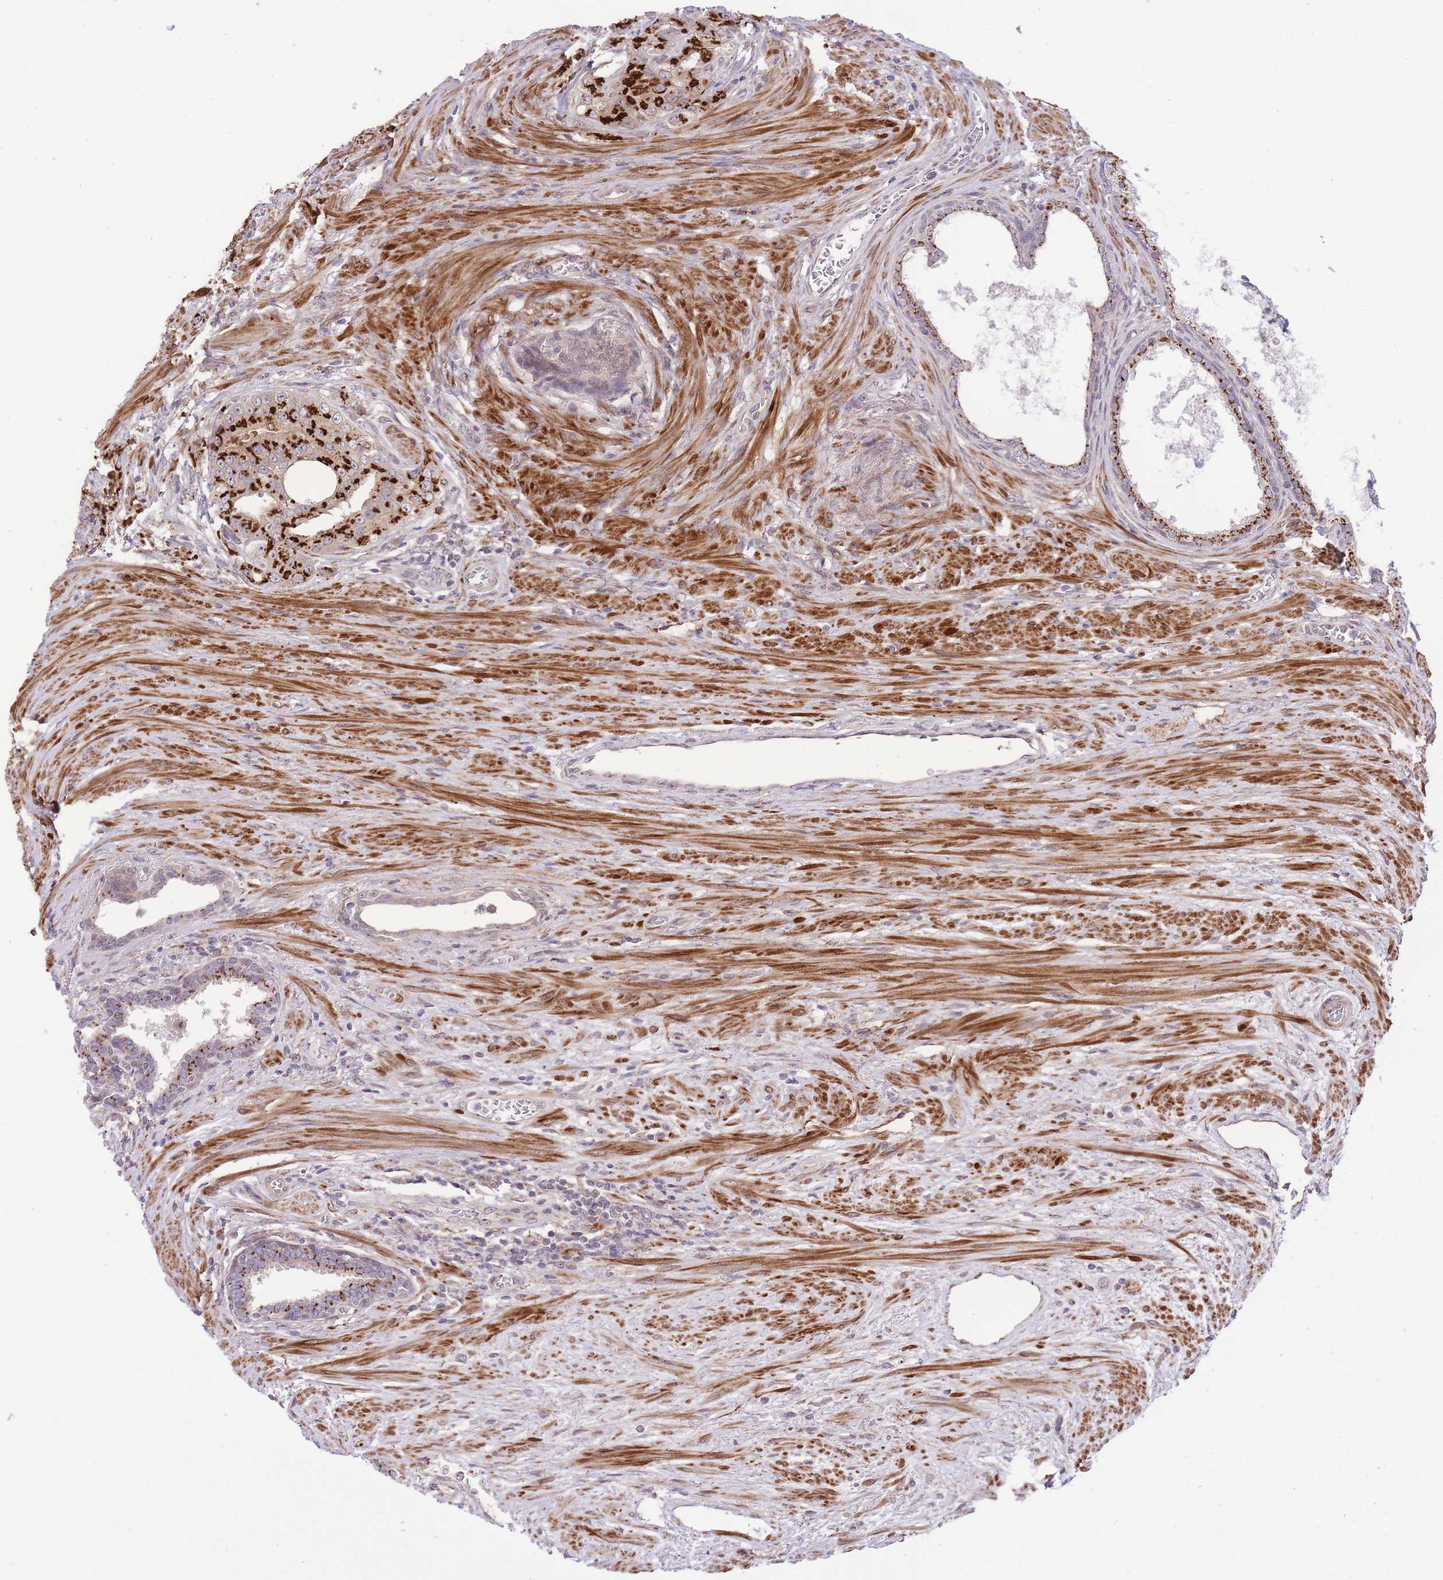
{"staining": {"intensity": "strong", "quantity": ">75%", "location": "cytoplasmic/membranous"}, "tissue": "prostate cancer", "cell_type": "Tumor cells", "image_type": "cancer", "snomed": [{"axis": "morphology", "description": "Adenocarcinoma, High grade"}, {"axis": "topography", "description": "Prostate"}], "caption": "About >75% of tumor cells in human prostate adenocarcinoma (high-grade) demonstrate strong cytoplasmic/membranous protein staining as visualized by brown immunohistochemical staining.", "gene": "ZBED5", "patient": {"sex": "male", "age": 69}}